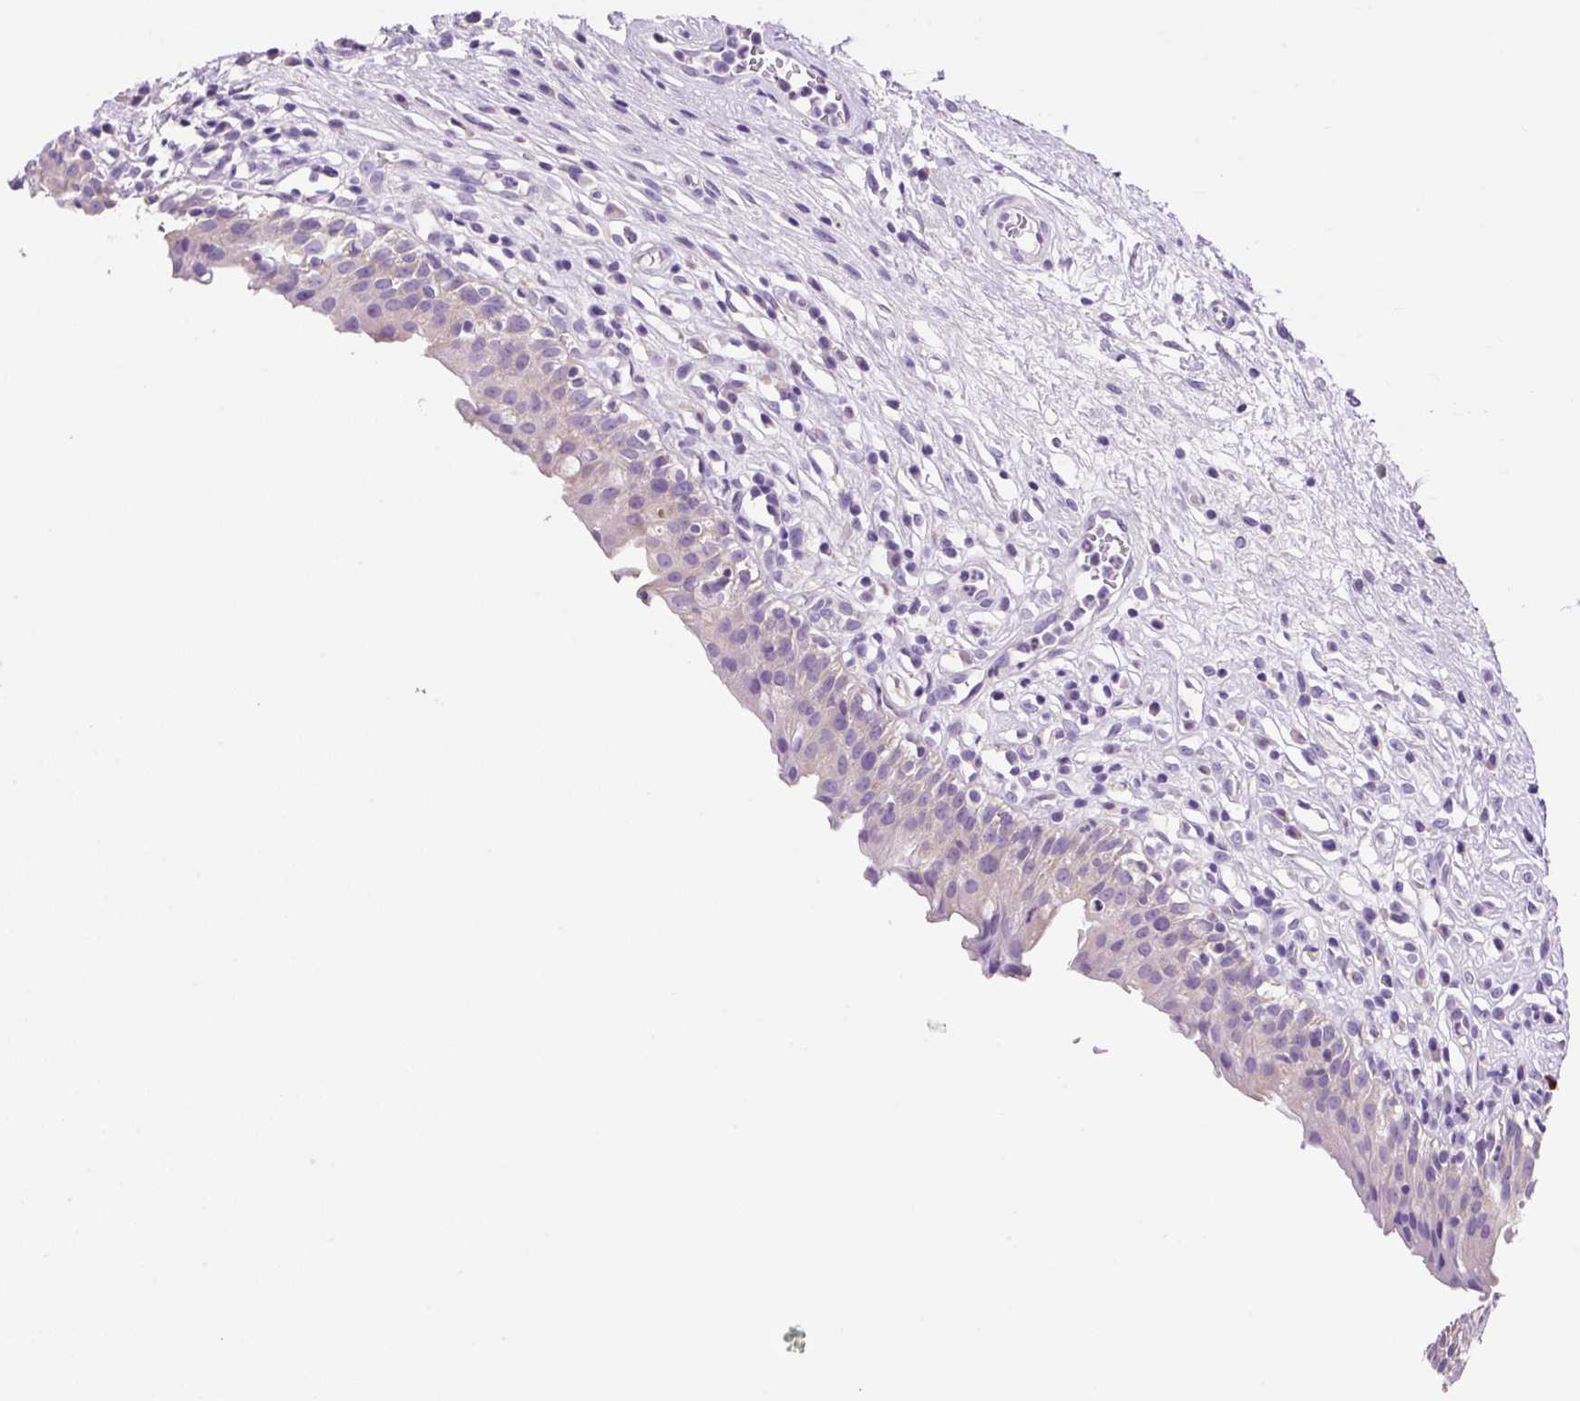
{"staining": {"intensity": "negative", "quantity": "none", "location": "none"}, "tissue": "urinary bladder", "cell_type": "Urothelial cells", "image_type": "normal", "snomed": [{"axis": "morphology", "description": "Normal tissue, NOS"}, {"axis": "morphology", "description": "Inflammation, NOS"}, {"axis": "topography", "description": "Urinary bladder"}], "caption": "This is an immunohistochemistry (IHC) micrograph of unremarkable urinary bladder. There is no staining in urothelial cells.", "gene": "NDST3", "patient": {"sex": "male", "age": 63}}